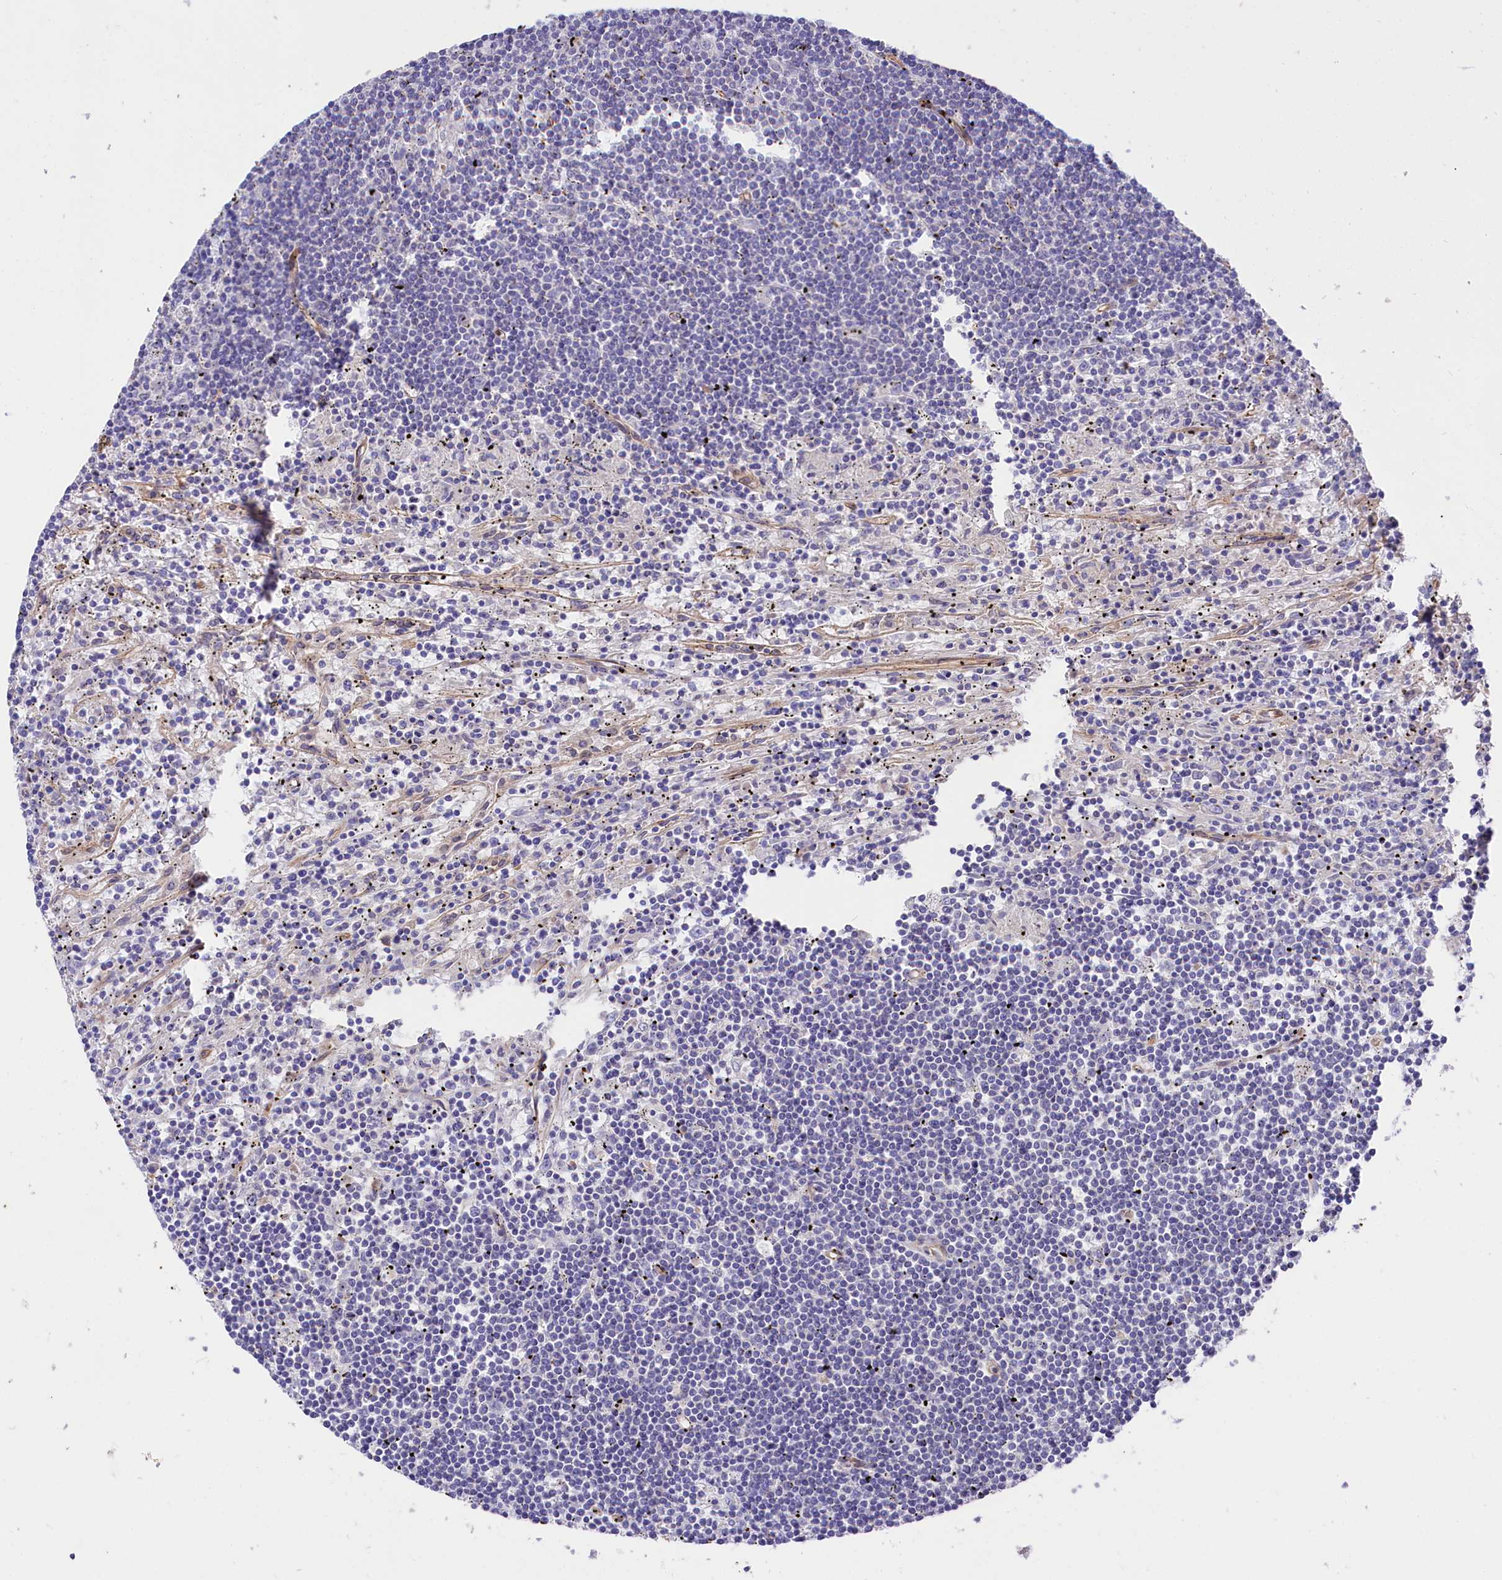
{"staining": {"intensity": "negative", "quantity": "none", "location": "none"}, "tissue": "lymphoma", "cell_type": "Tumor cells", "image_type": "cancer", "snomed": [{"axis": "morphology", "description": "Malignant lymphoma, non-Hodgkin's type, Low grade"}, {"axis": "topography", "description": "Spleen"}], "caption": "DAB (3,3'-diaminobenzidine) immunohistochemical staining of human lymphoma shows no significant staining in tumor cells.", "gene": "TNKS1BP1", "patient": {"sex": "male", "age": 76}}